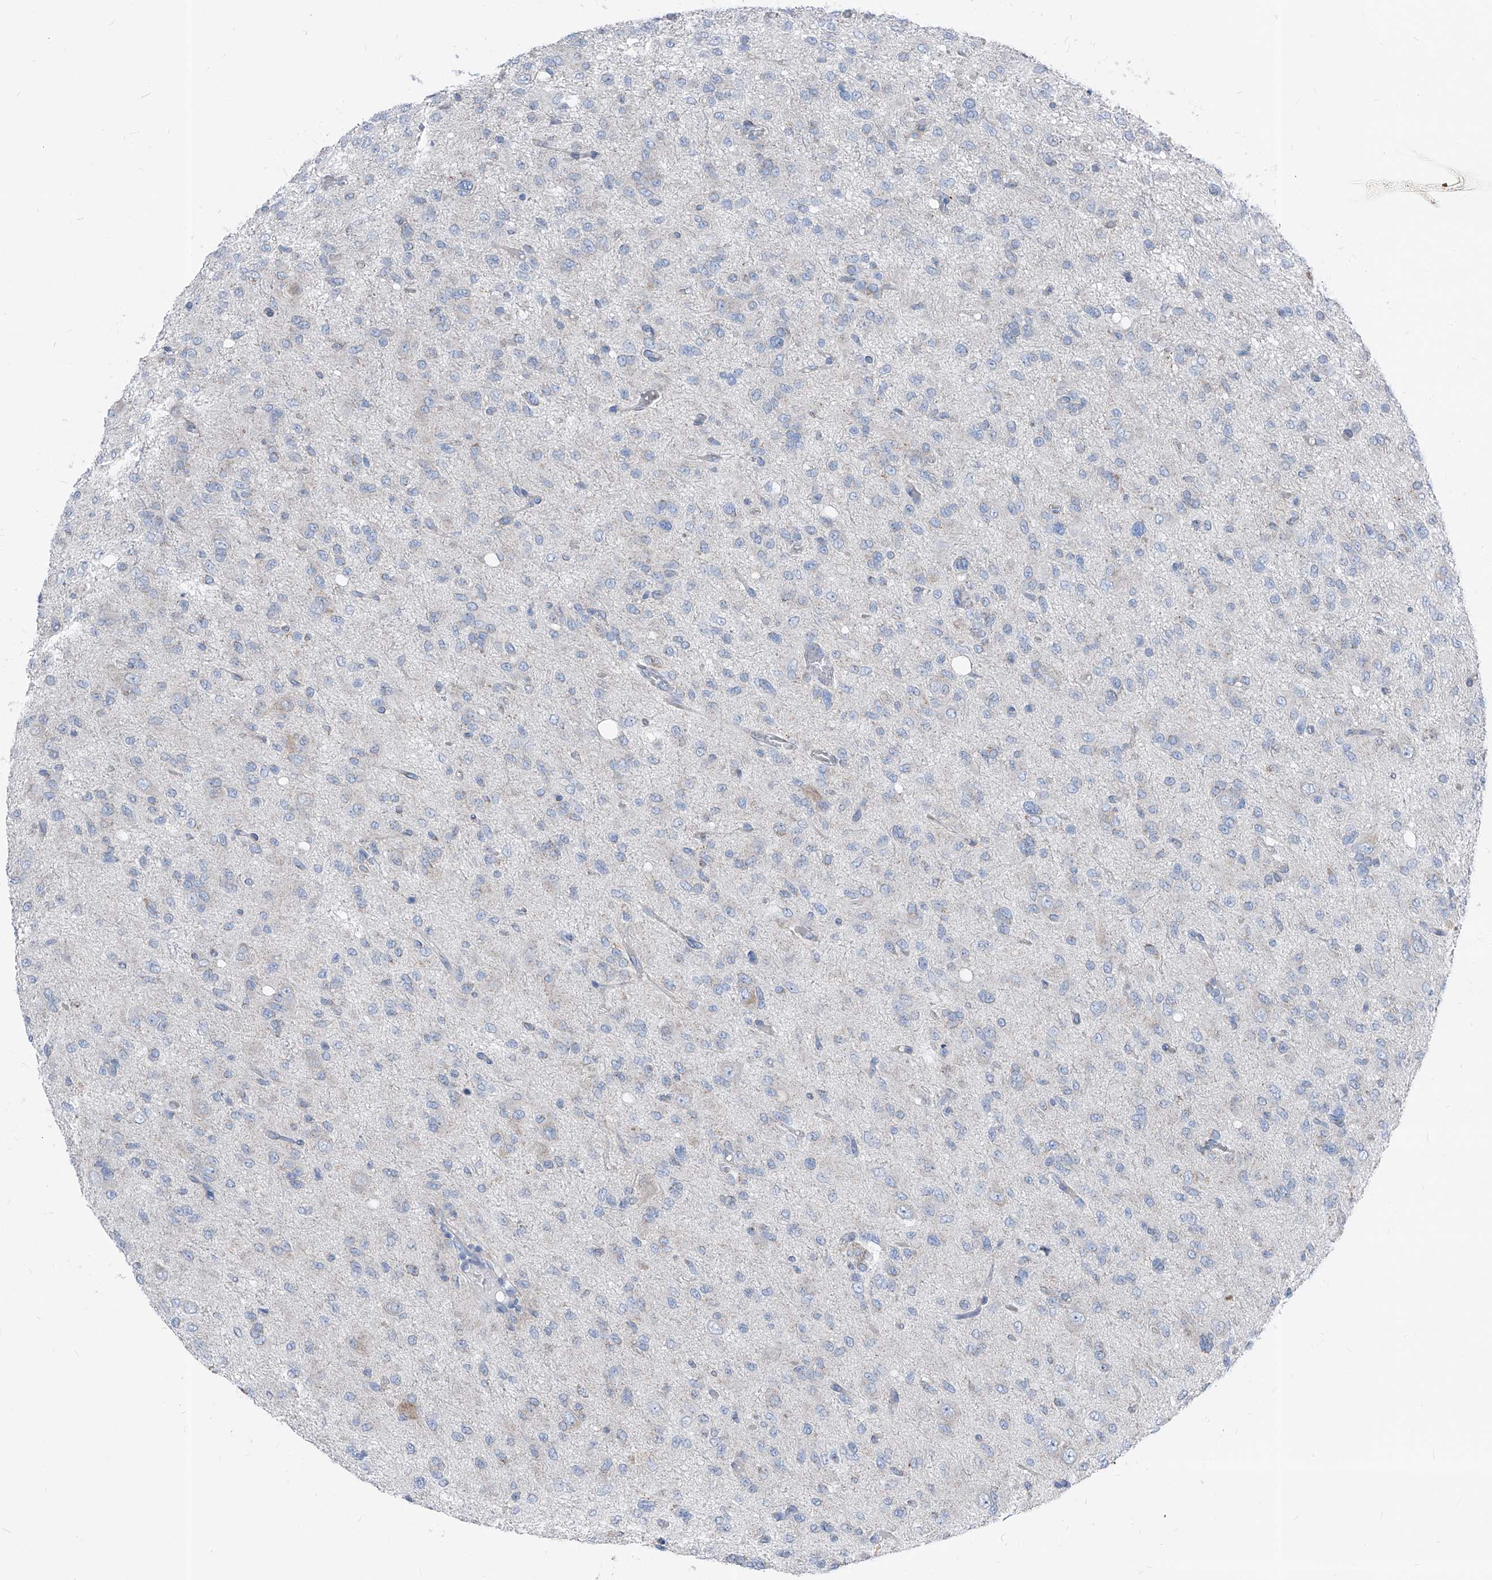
{"staining": {"intensity": "negative", "quantity": "none", "location": "none"}, "tissue": "glioma", "cell_type": "Tumor cells", "image_type": "cancer", "snomed": [{"axis": "morphology", "description": "Glioma, malignant, High grade"}, {"axis": "topography", "description": "Brain"}], "caption": "High power microscopy image of an immunohistochemistry photomicrograph of high-grade glioma (malignant), revealing no significant positivity in tumor cells.", "gene": "AGPS", "patient": {"sex": "female", "age": 59}}